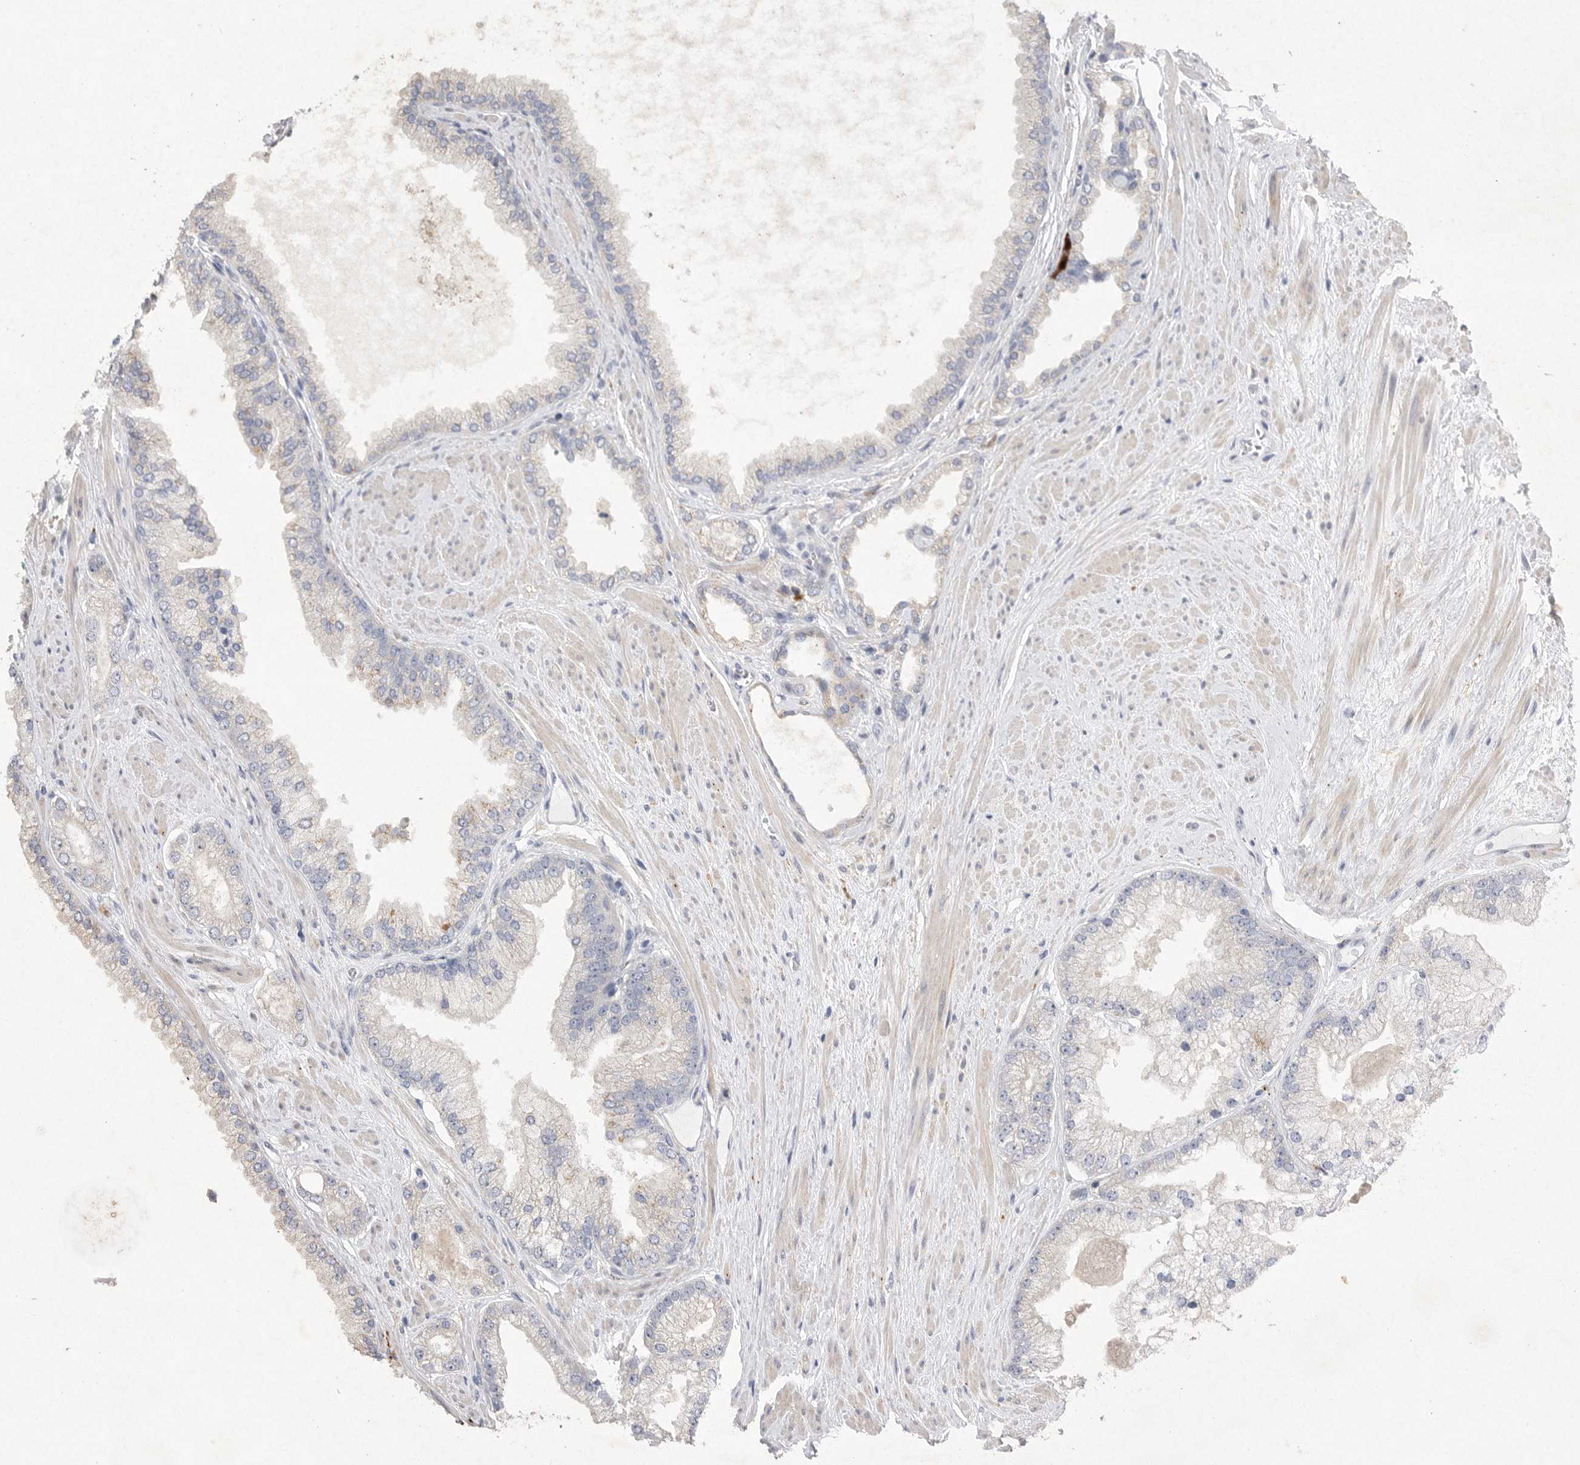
{"staining": {"intensity": "negative", "quantity": "none", "location": "none"}, "tissue": "prostate cancer", "cell_type": "Tumor cells", "image_type": "cancer", "snomed": [{"axis": "morphology", "description": "Adenocarcinoma, High grade"}, {"axis": "topography", "description": "Prostate"}], "caption": "A high-resolution photomicrograph shows immunohistochemistry (IHC) staining of prostate cancer, which reveals no significant expression in tumor cells.", "gene": "EDEM3", "patient": {"sex": "male", "age": 58}}